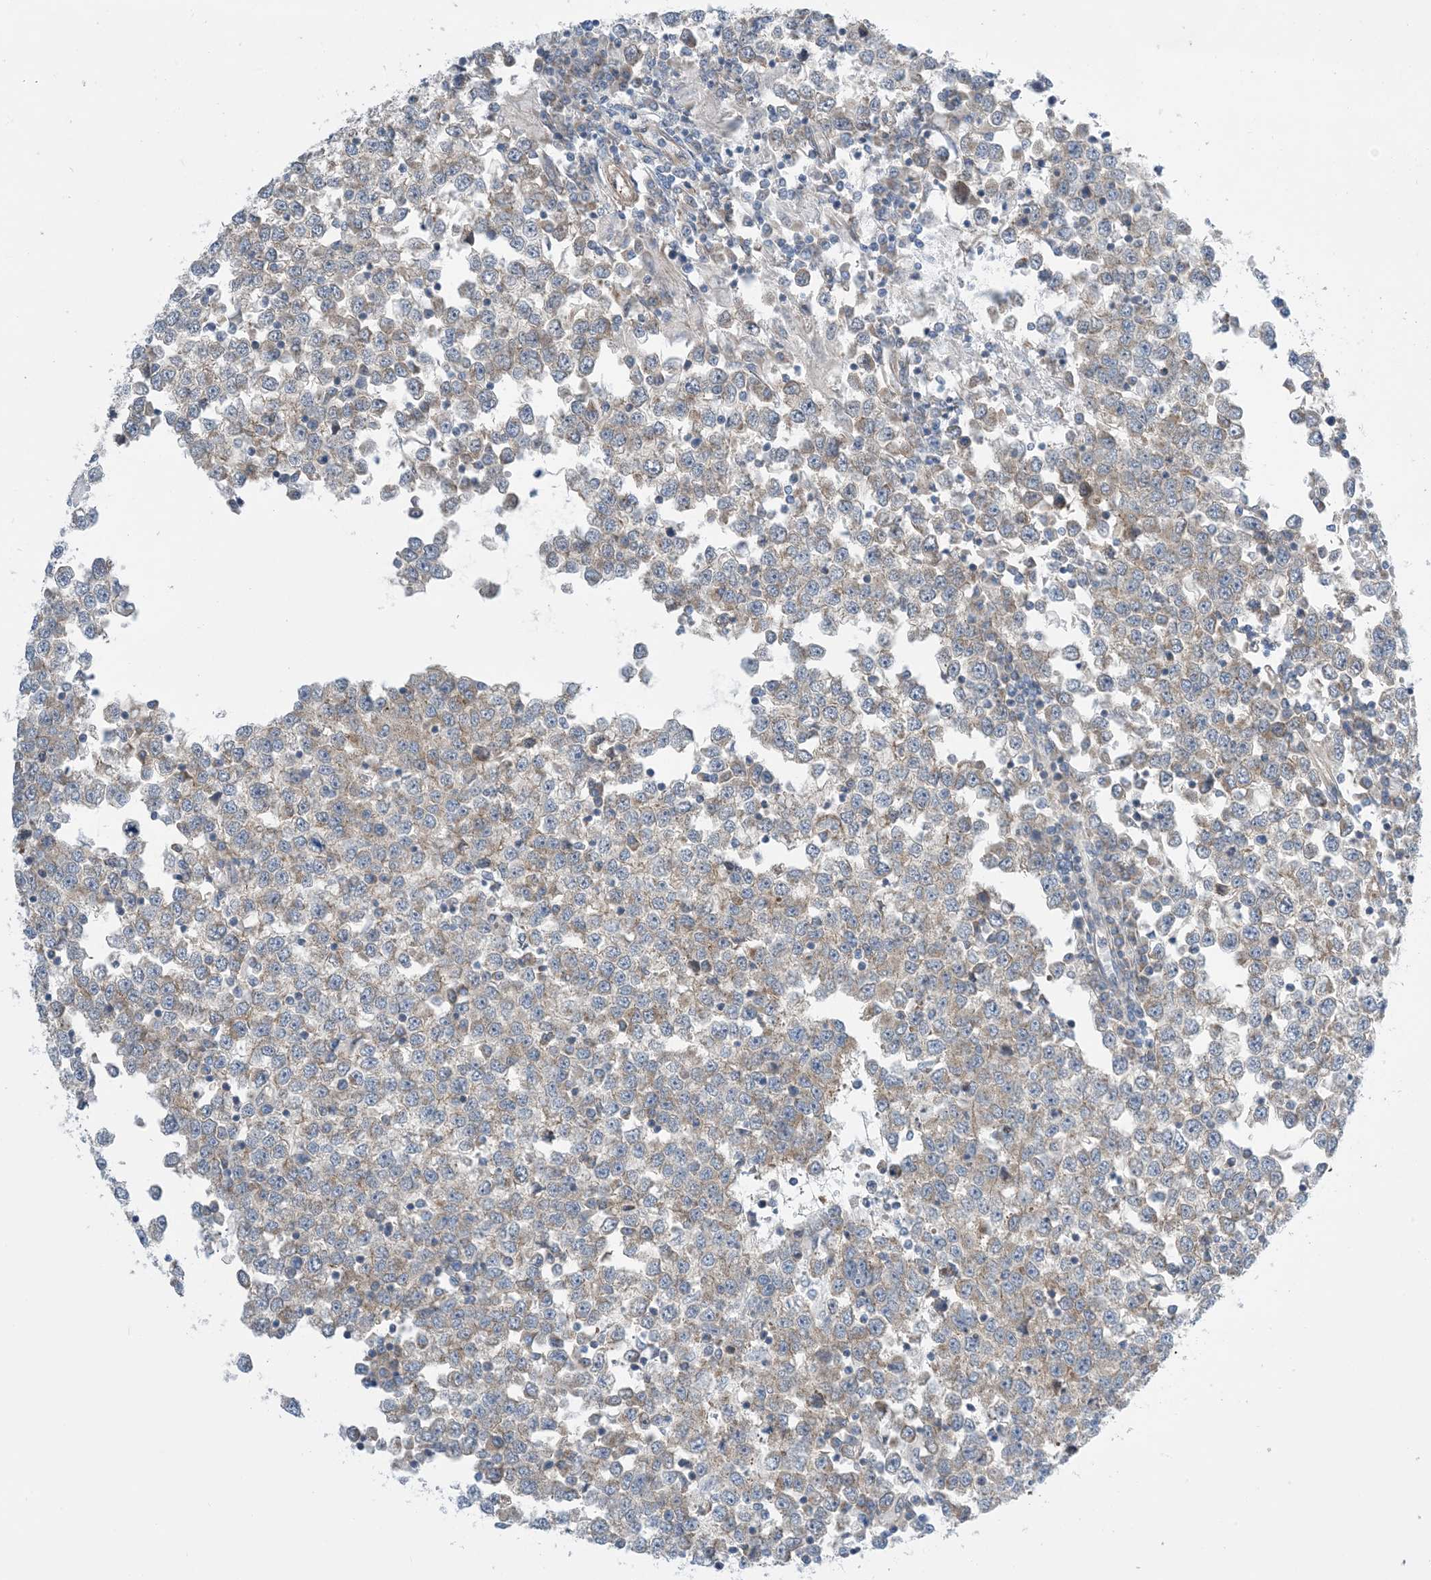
{"staining": {"intensity": "moderate", "quantity": "<25%", "location": "cytoplasmic/membranous"}, "tissue": "testis cancer", "cell_type": "Tumor cells", "image_type": "cancer", "snomed": [{"axis": "morphology", "description": "Seminoma, NOS"}, {"axis": "topography", "description": "Testis"}], "caption": "Protein analysis of testis cancer (seminoma) tissue exhibits moderate cytoplasmic/membranous positivity in approximately <25% of tumor cells.", "gene": "EHBP1", "patient": {"sex": "male", "age": 65}}